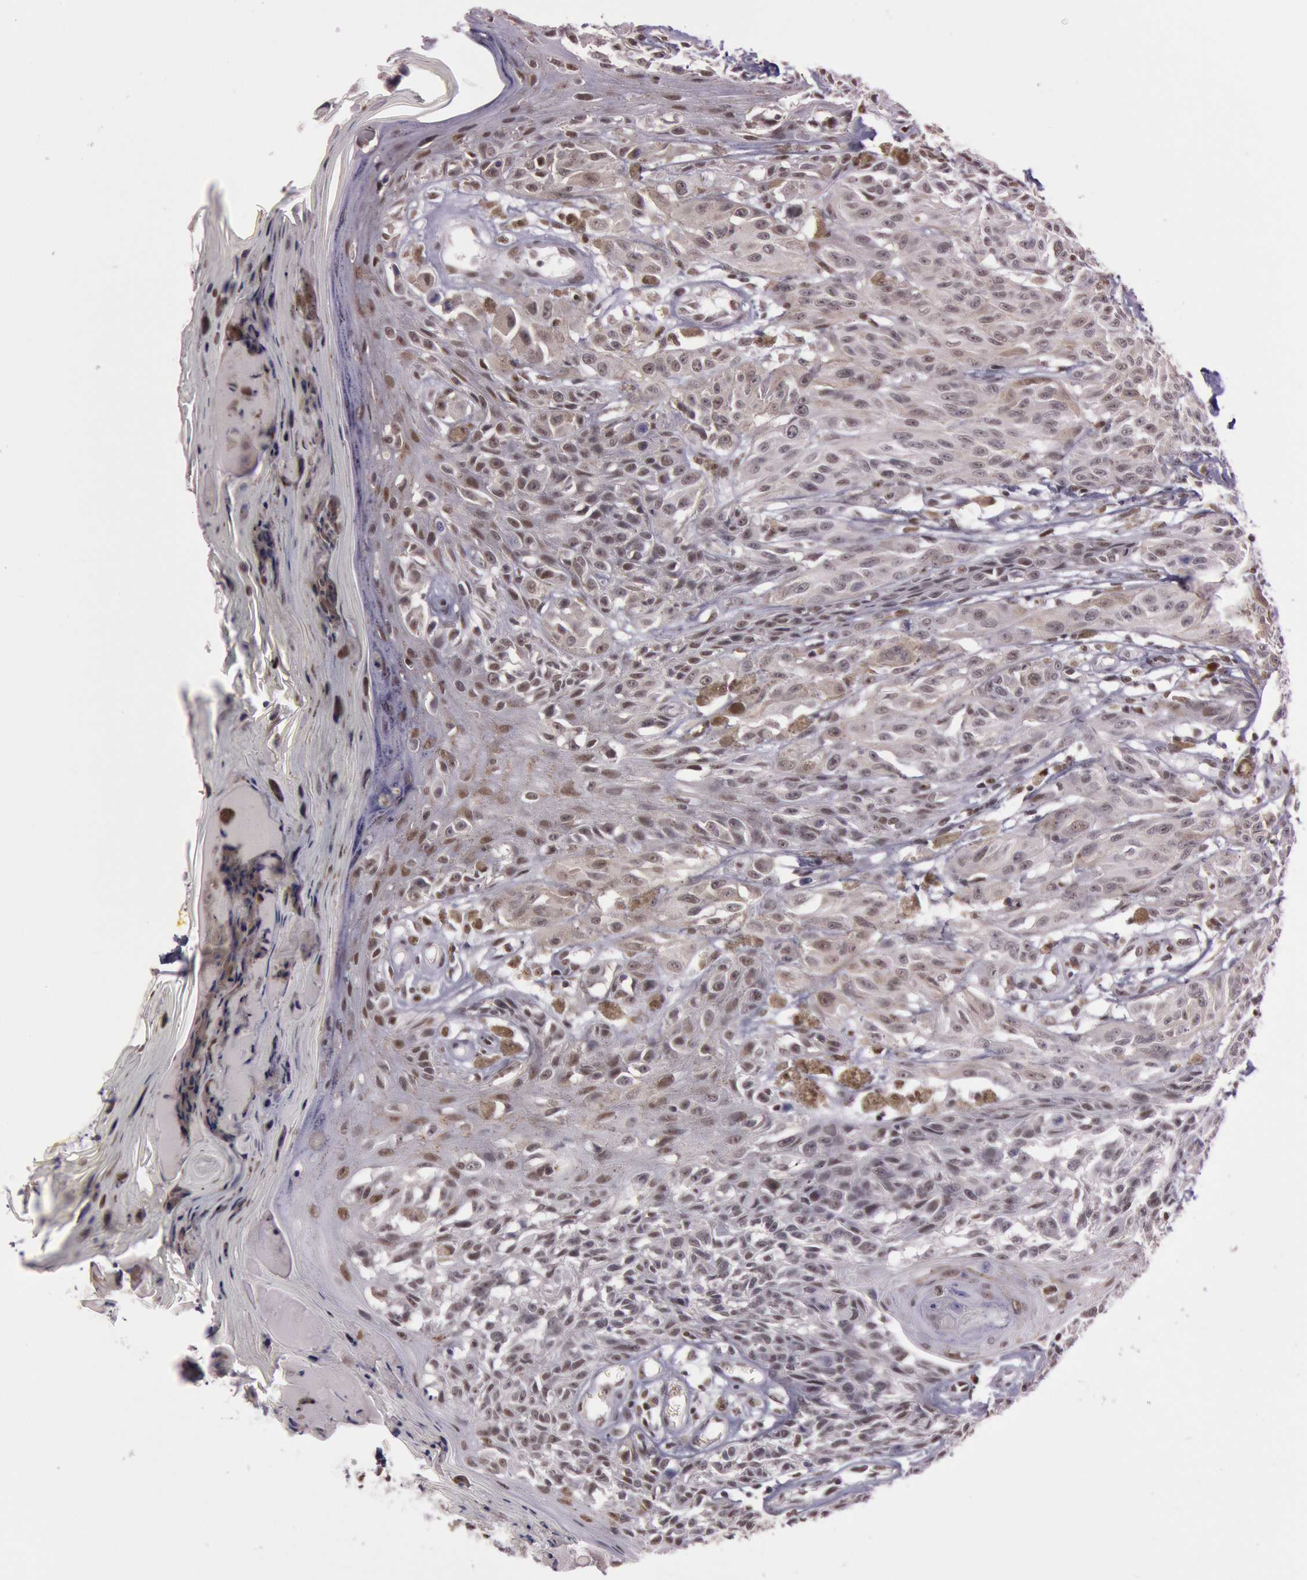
{"staining": {"intensity": "weak", "quantity": "<25%", "location": "nuclear"}, "tissue": "melanoma", "cell_type": "Tumor cells", "image_type": "cancer", "snomed": [{"axis": "morphology", "description": "Malignant melanoma, NOS"}, {"axis": "topography", "description": "Skin"}], "caption": "High power microscopy image of an immunohistochemistry histopathology image of melanoma, revealing no significant expression in tumor cells.", "gene": "TASL", "patient": {"sex": "female", "age": 77}}